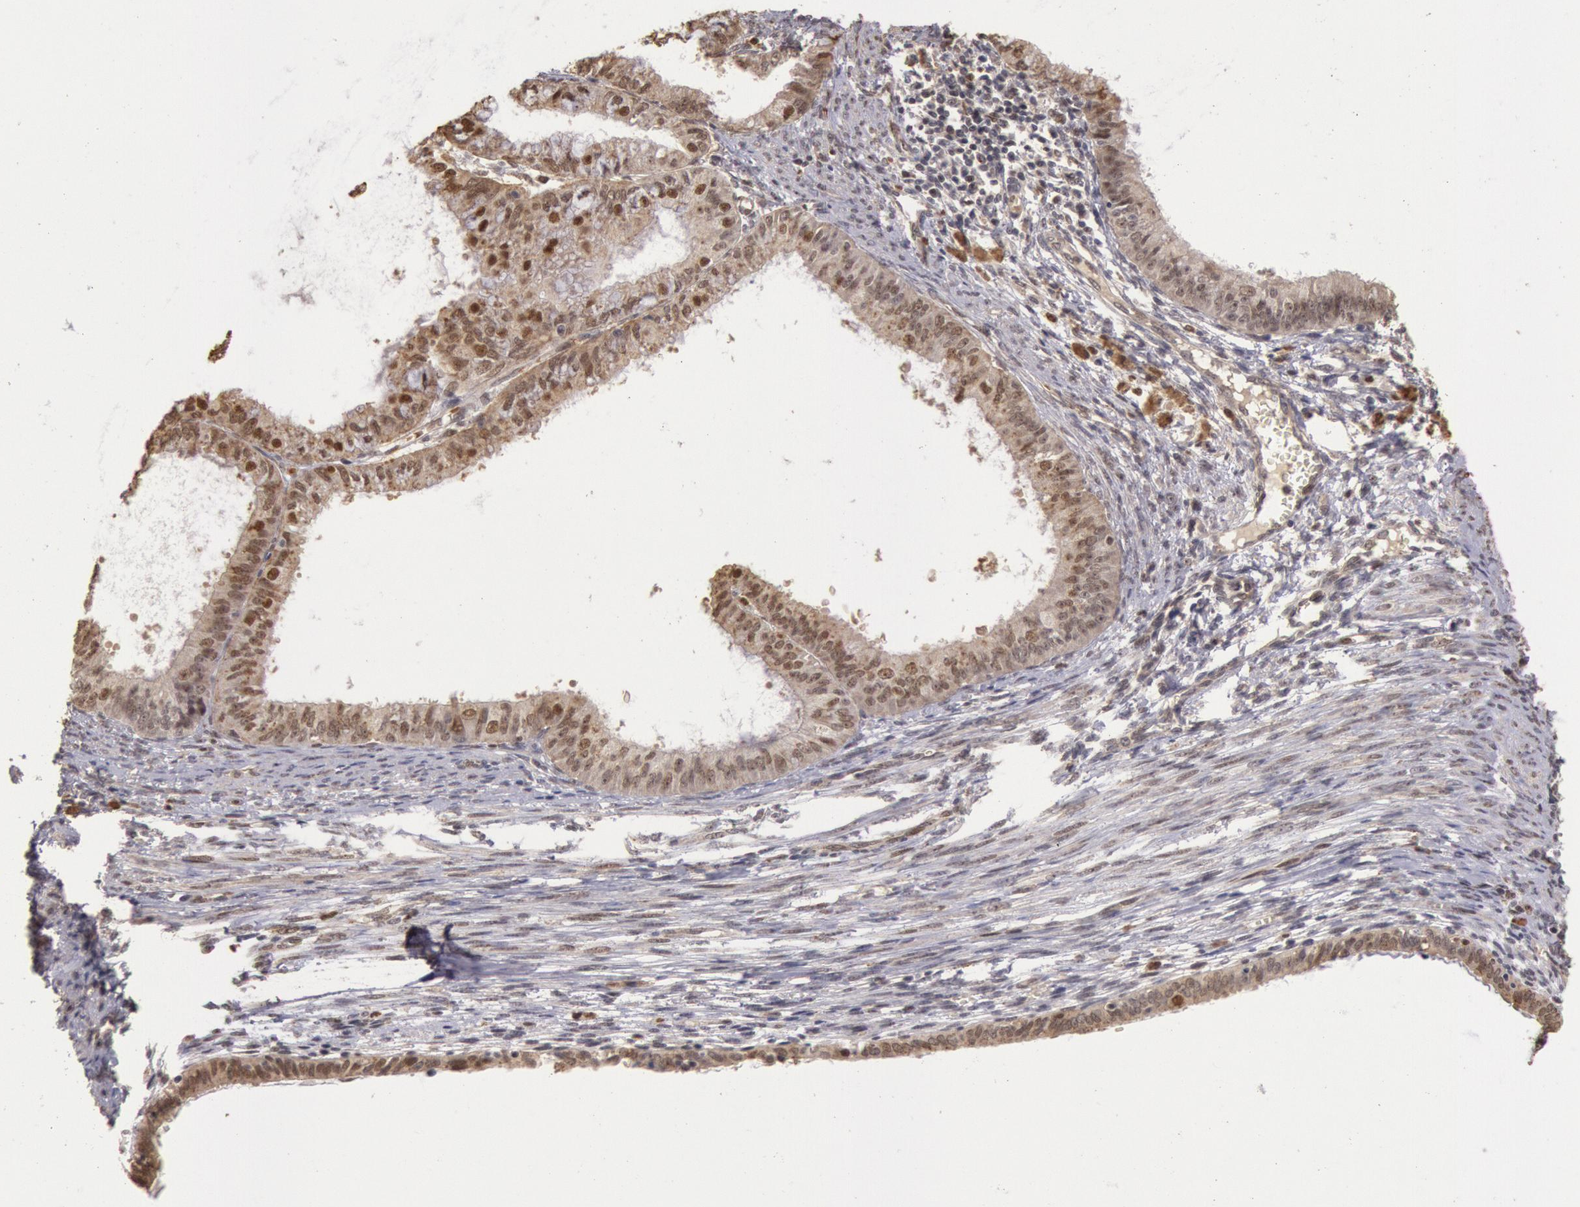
{"staining": {"intensity": "moderate", "quantity": "25%-75%", "location": "nuclear"}, "tissue": "endometrial cancer", "cell_type": "Tumor cells", "image_type": "cancer", "snomed": [{"axis": "morphology", "description": "Adenocarcinoma, NOS"}, {"axis": "topography", "description": "Endometrium"}], "caption": "Human endometrial cancer stained for a protein (brown) exhibits moderate nuclear positive positivity in approximately 25%-75% of tumor cells.", "gene": "LIG4", "patient": {"sex": "female", "age": 76}}